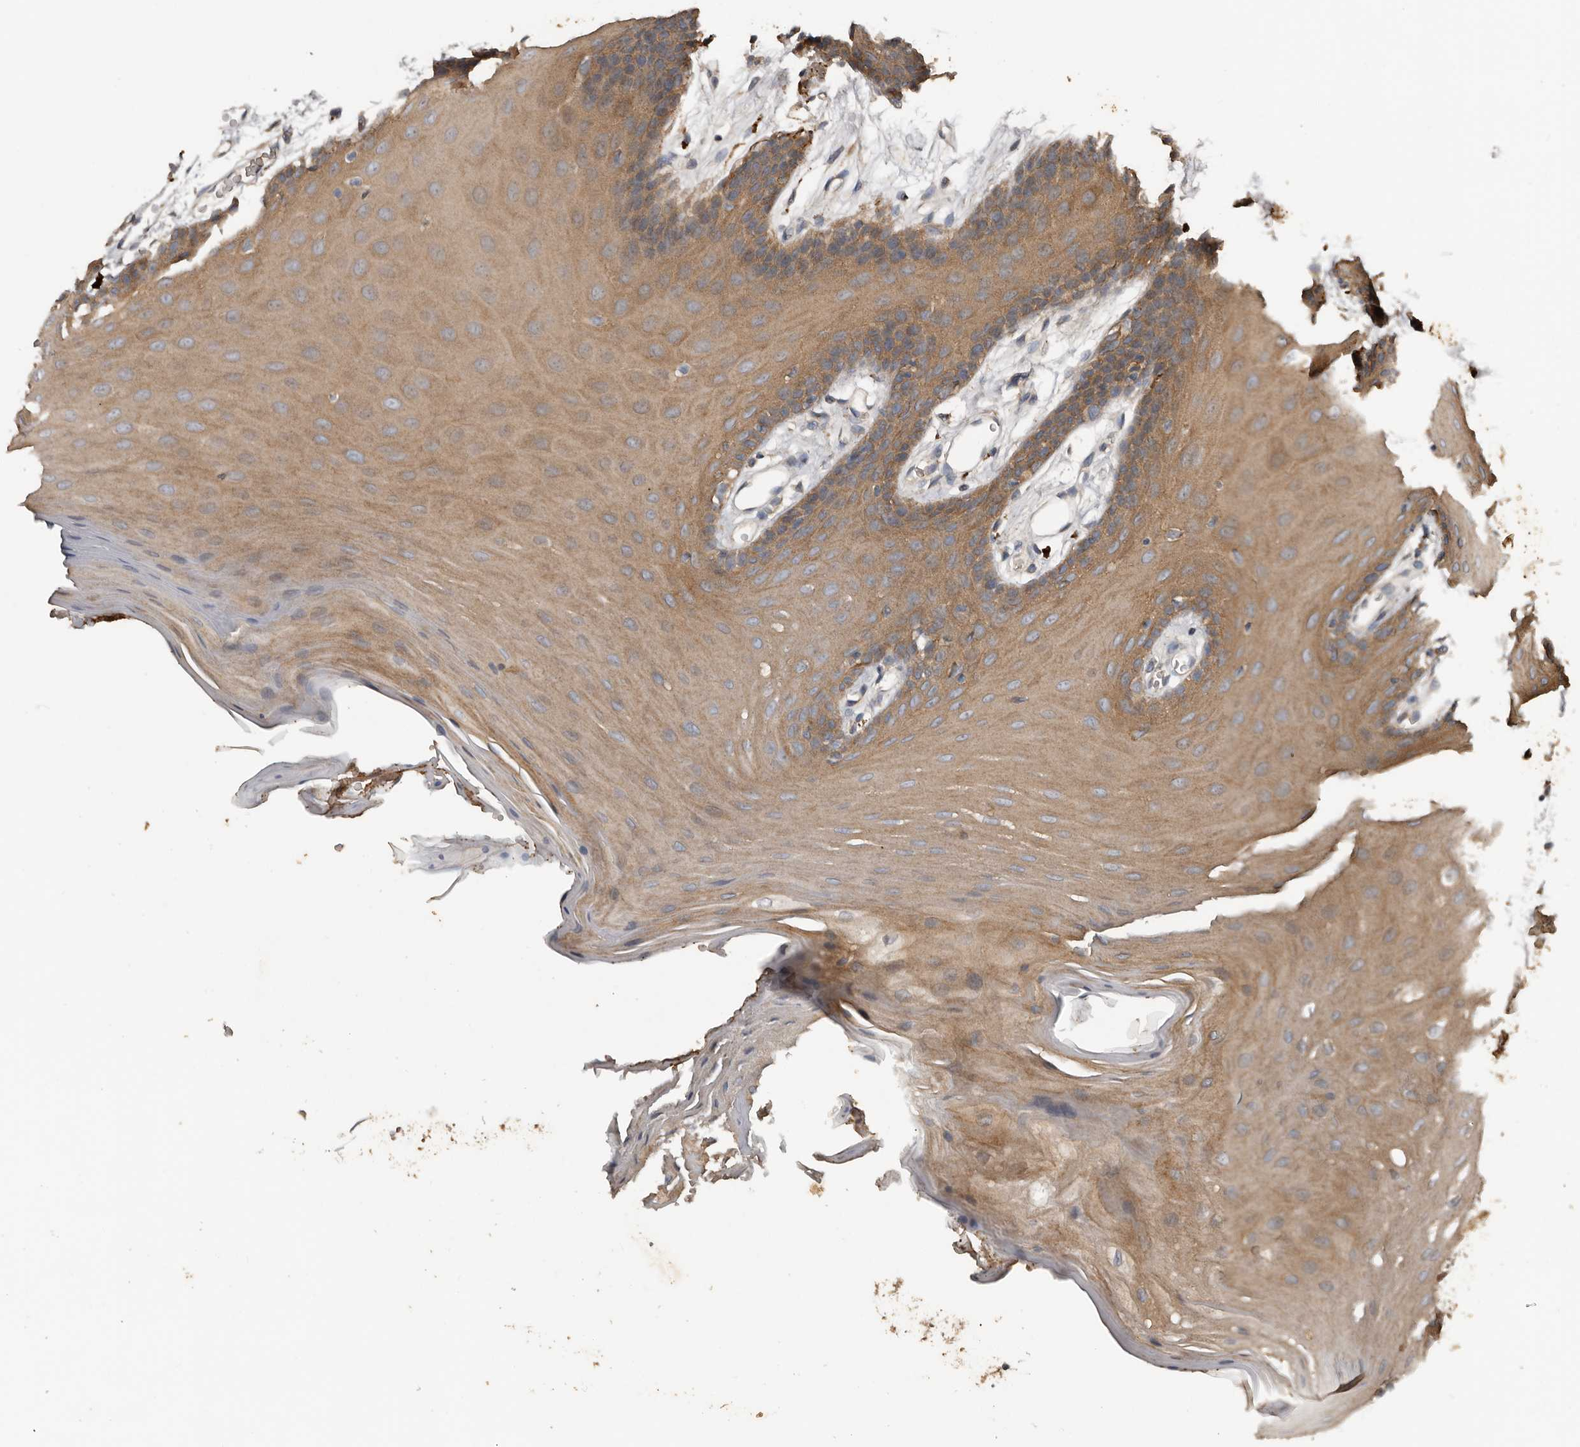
{"staining": {"intensity": "moderate", "quantity": "25%-75%", "location": "cytoplasmic/membranous"}, "tissue": "oral mucosa", "cell_type": "Squamous epithelial cells", "image_type": "normal", "snomed": [{"axis": "morphology", "description": "Normal tissue, NOS"}, {"axis": "morphology", "description": "Squamous cell carcinoma, NOS"}, {"axis": "topography", "description": "Skeletal muscle"}, {"axis": "topography", "description": "Oral tissue"}, {"axis": "topography", "description": "Salivary gland"}, {"axis": "topography", "description": "Head-Neck"}], "caption": "Protein staining of unremarkable oral mucosa displays moderate cytoplasmic/membranous expression in approximately 25%-75% of squamous epithelial cells.", "gene": "HYAL4", "patient": {"sex": "male", "age": 54}}